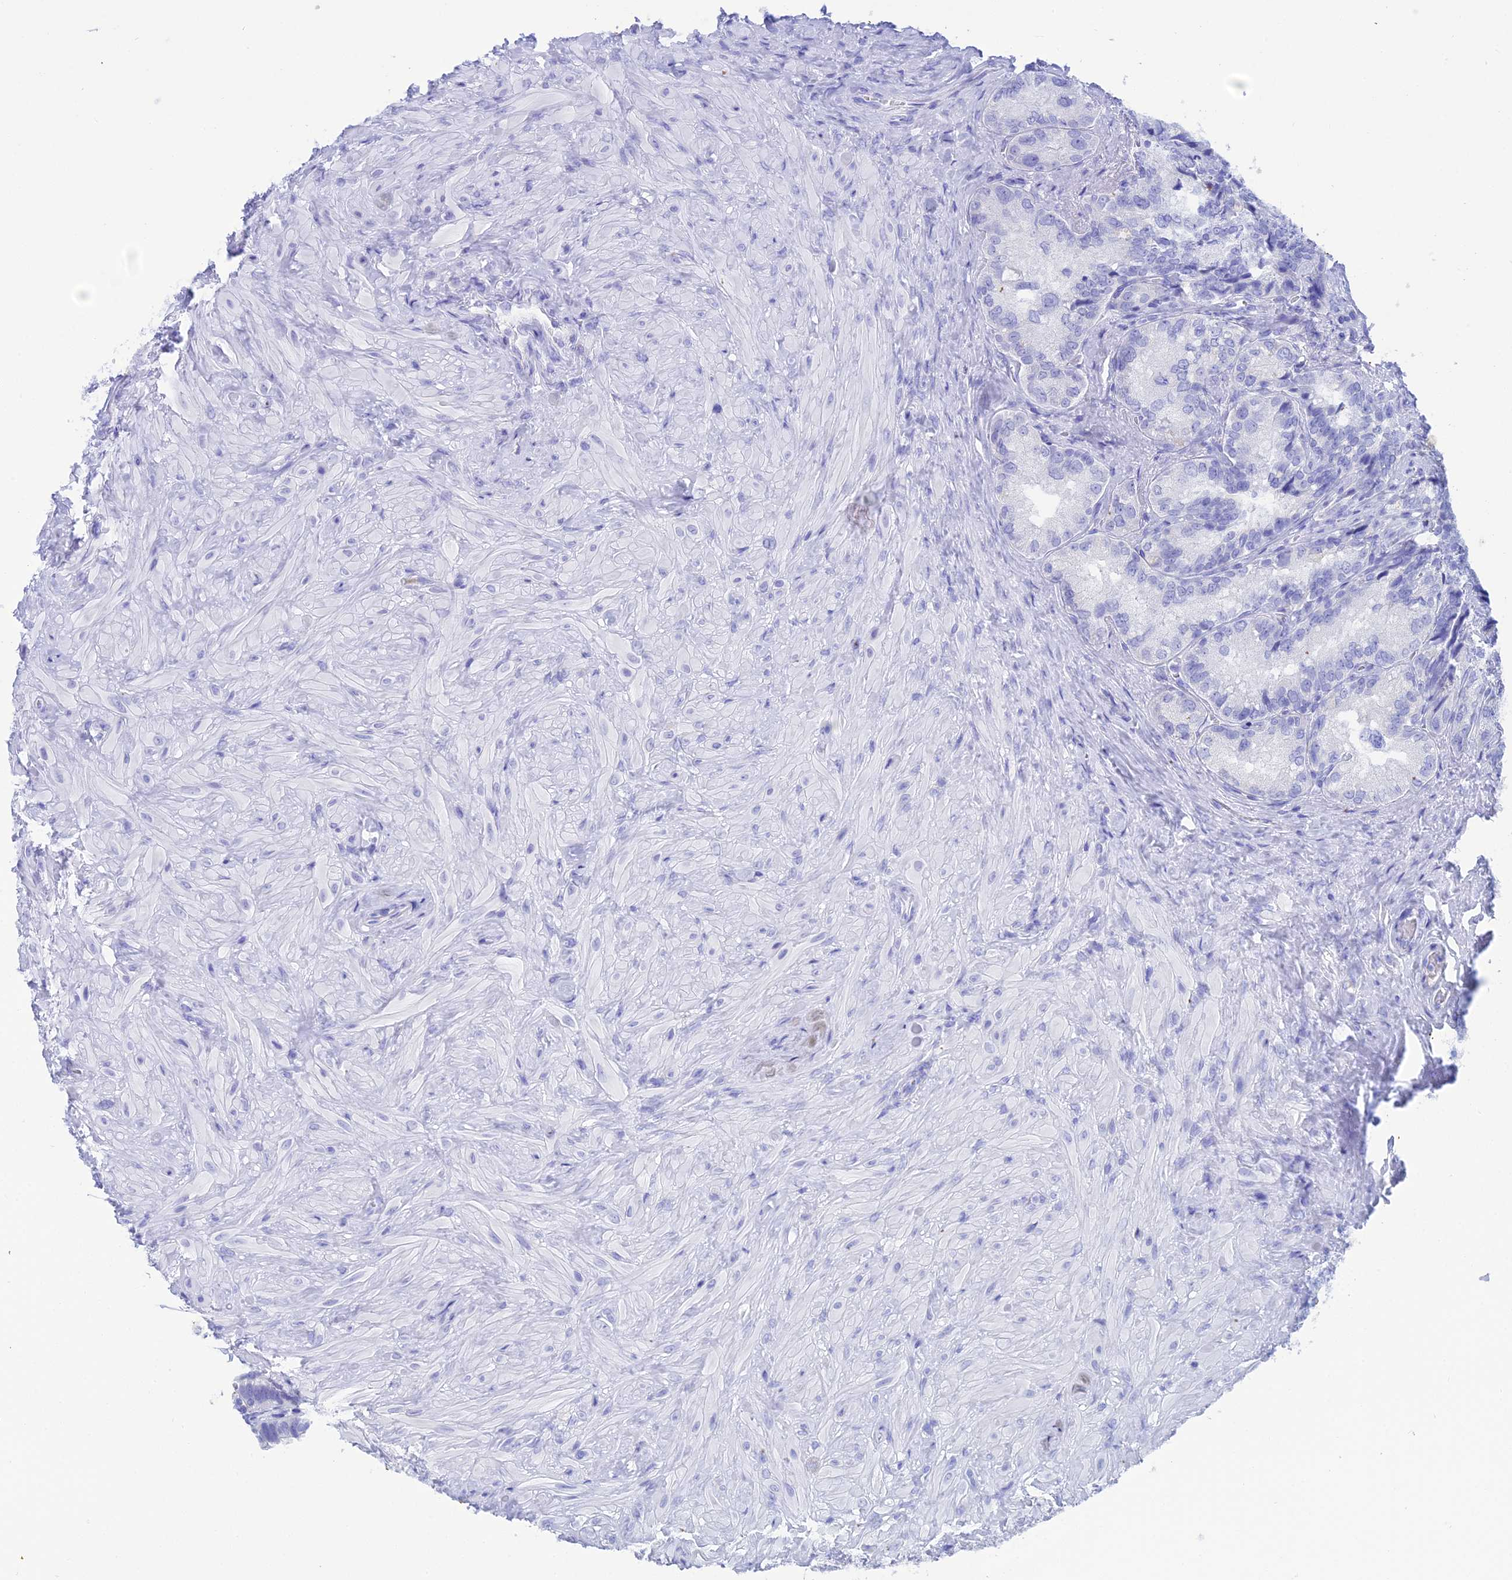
{"staining": {"intensity": "negative", "quantity": "none", "location": "none"}, "tissue": "seminal vesicle", "cell_type": "Glandular cells", "image_type": "normal", "snomed": [{"axis": "morphology", "description": "Normal tissue, NOS"}, {"axis": "topography", "description": "Seminal veicle"}, {"axis": "topography", "description": "Peripheral nerve tissue"}], "caption": "Immunohistochemistry photomicrograph of unremarkable seminal vesicle: human seminal vesicle stained with DAB demonstrates no significant protein expression in glandular cells.", "gene": "REG1A", "patient": {"sex": "male", "age": 67}}